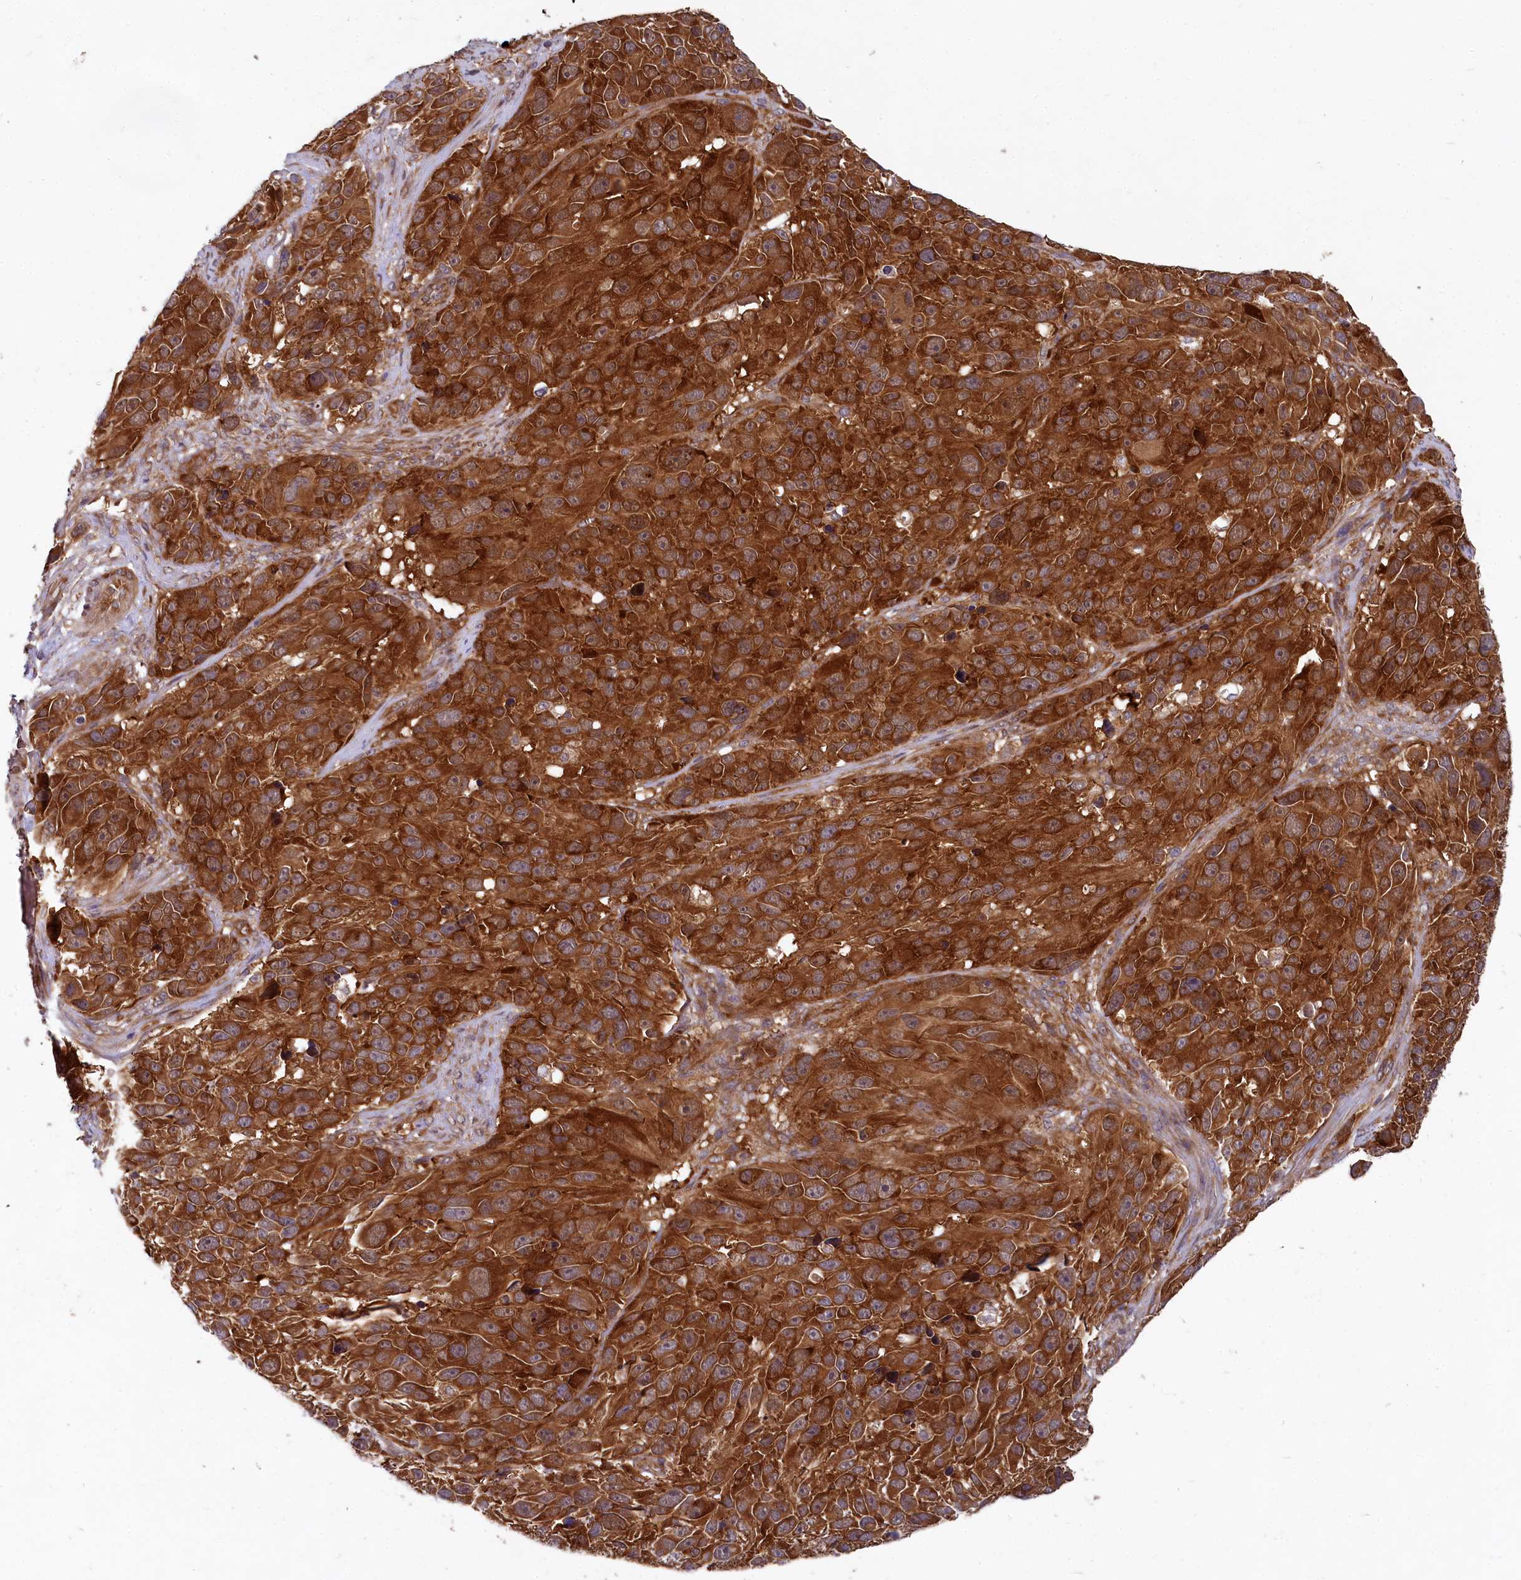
{"staining": {"intensity": "strong", "quantity": ">75%", "location": "cytoplasmic/membranous"}, "tissue": "melanoma", "cell_type": "Tumor cells", "image_type": "cancer", "snomed": [{"axis": "morphology", "description": "Malignant melanoma, NOS"}, {"axis": "topography", "description": "Skin"}], "caption": "A histopathology image of human melanoma stained for a protein displays strong cytoplasmic/membranous brown staining in tumor cells.", "gene": "EIF2B2", "patient": {"sex": "male", "age": 84}}